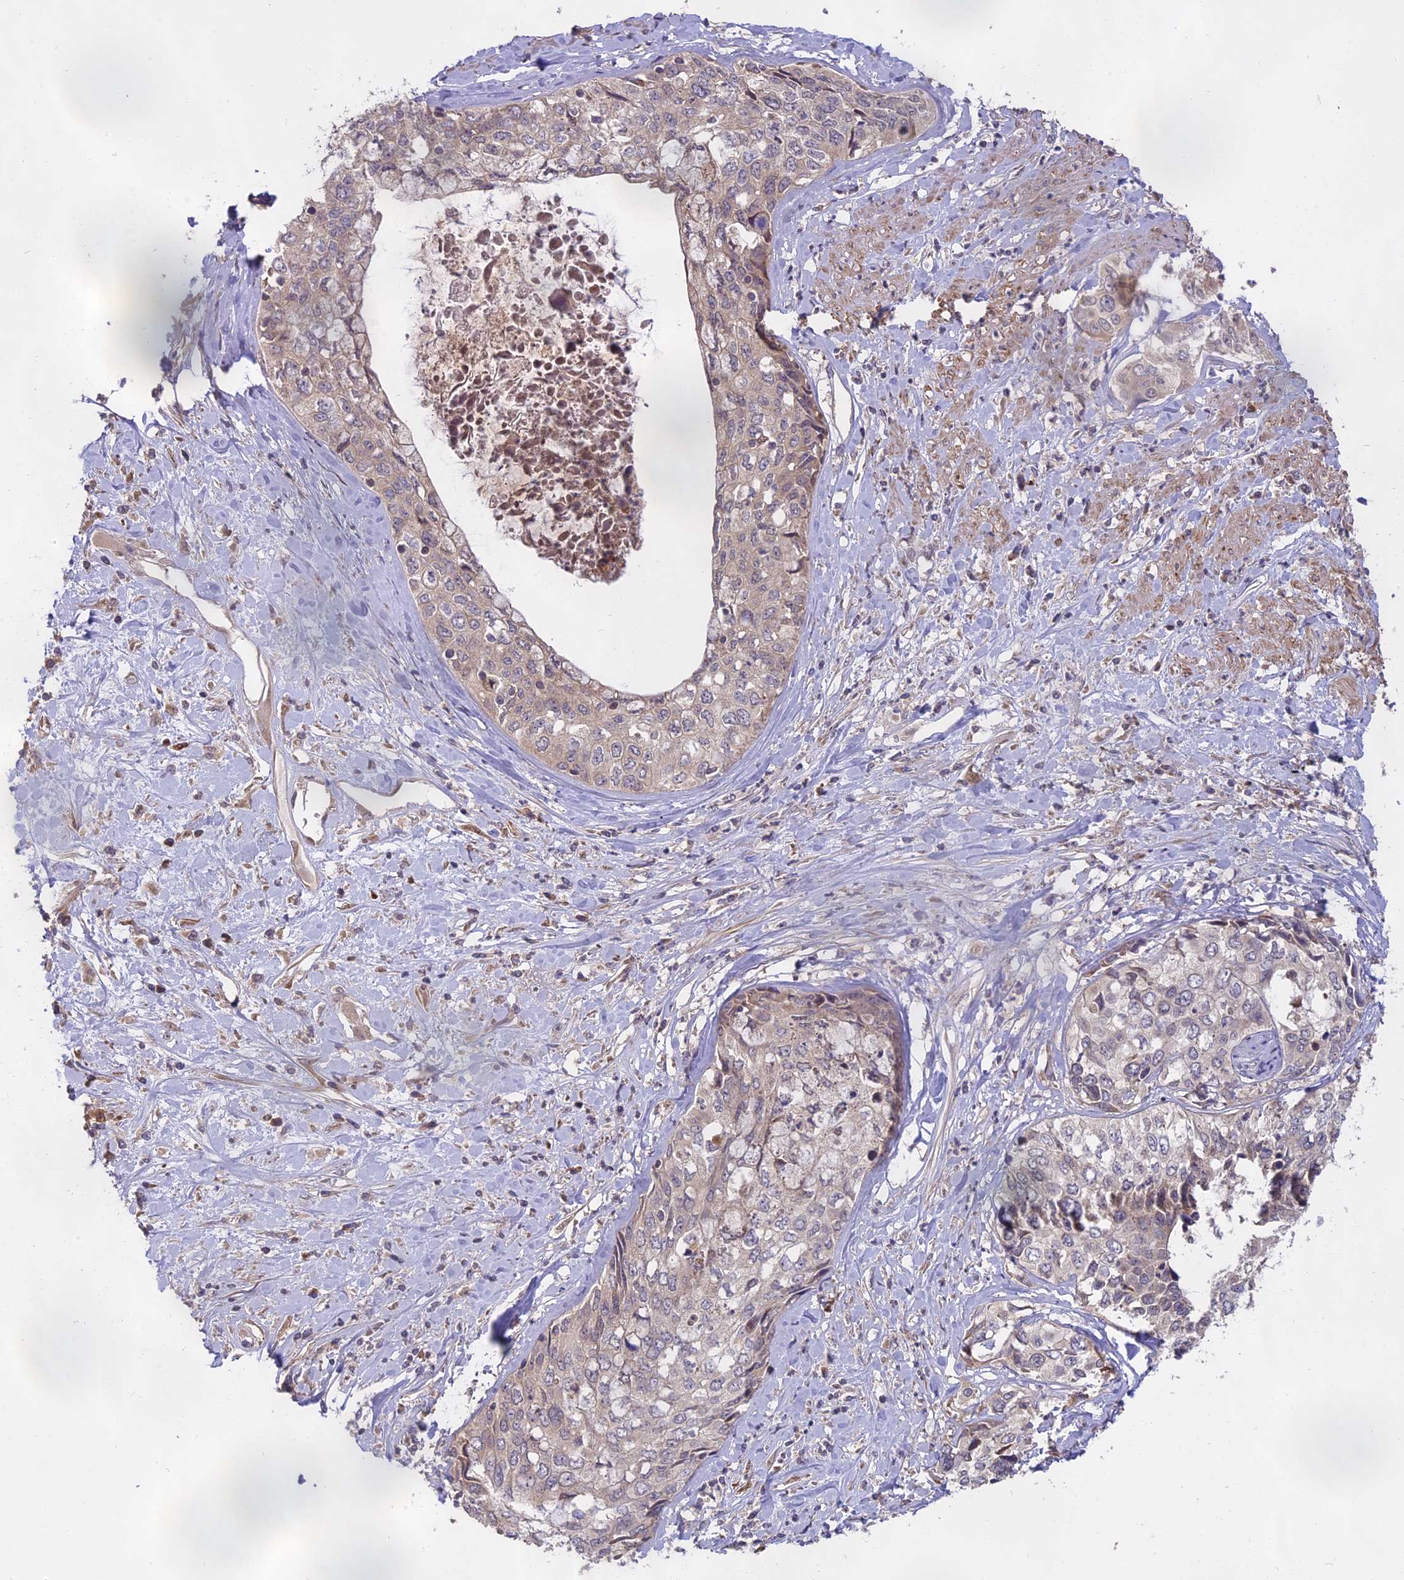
{"staining": {"intensity": "negative", "quantity": "none", "location": "none"}, "tissue": "cervical cancer", "cell_type": "Tumor cells", "image_type": "cancer", "snomed": [{"axis": "morphology", "description": "Squamous cell carcinoma, NOS"}, {"axis": "topography", "description": "Cervix"}], "caption": "Tumor cells show no significant protein staining in cervical cancer (squamous cell carcinoma). Nuclei are stained in blue.", "gene": "MEMO1", "patient": {"sex": "female", "age": 31}}